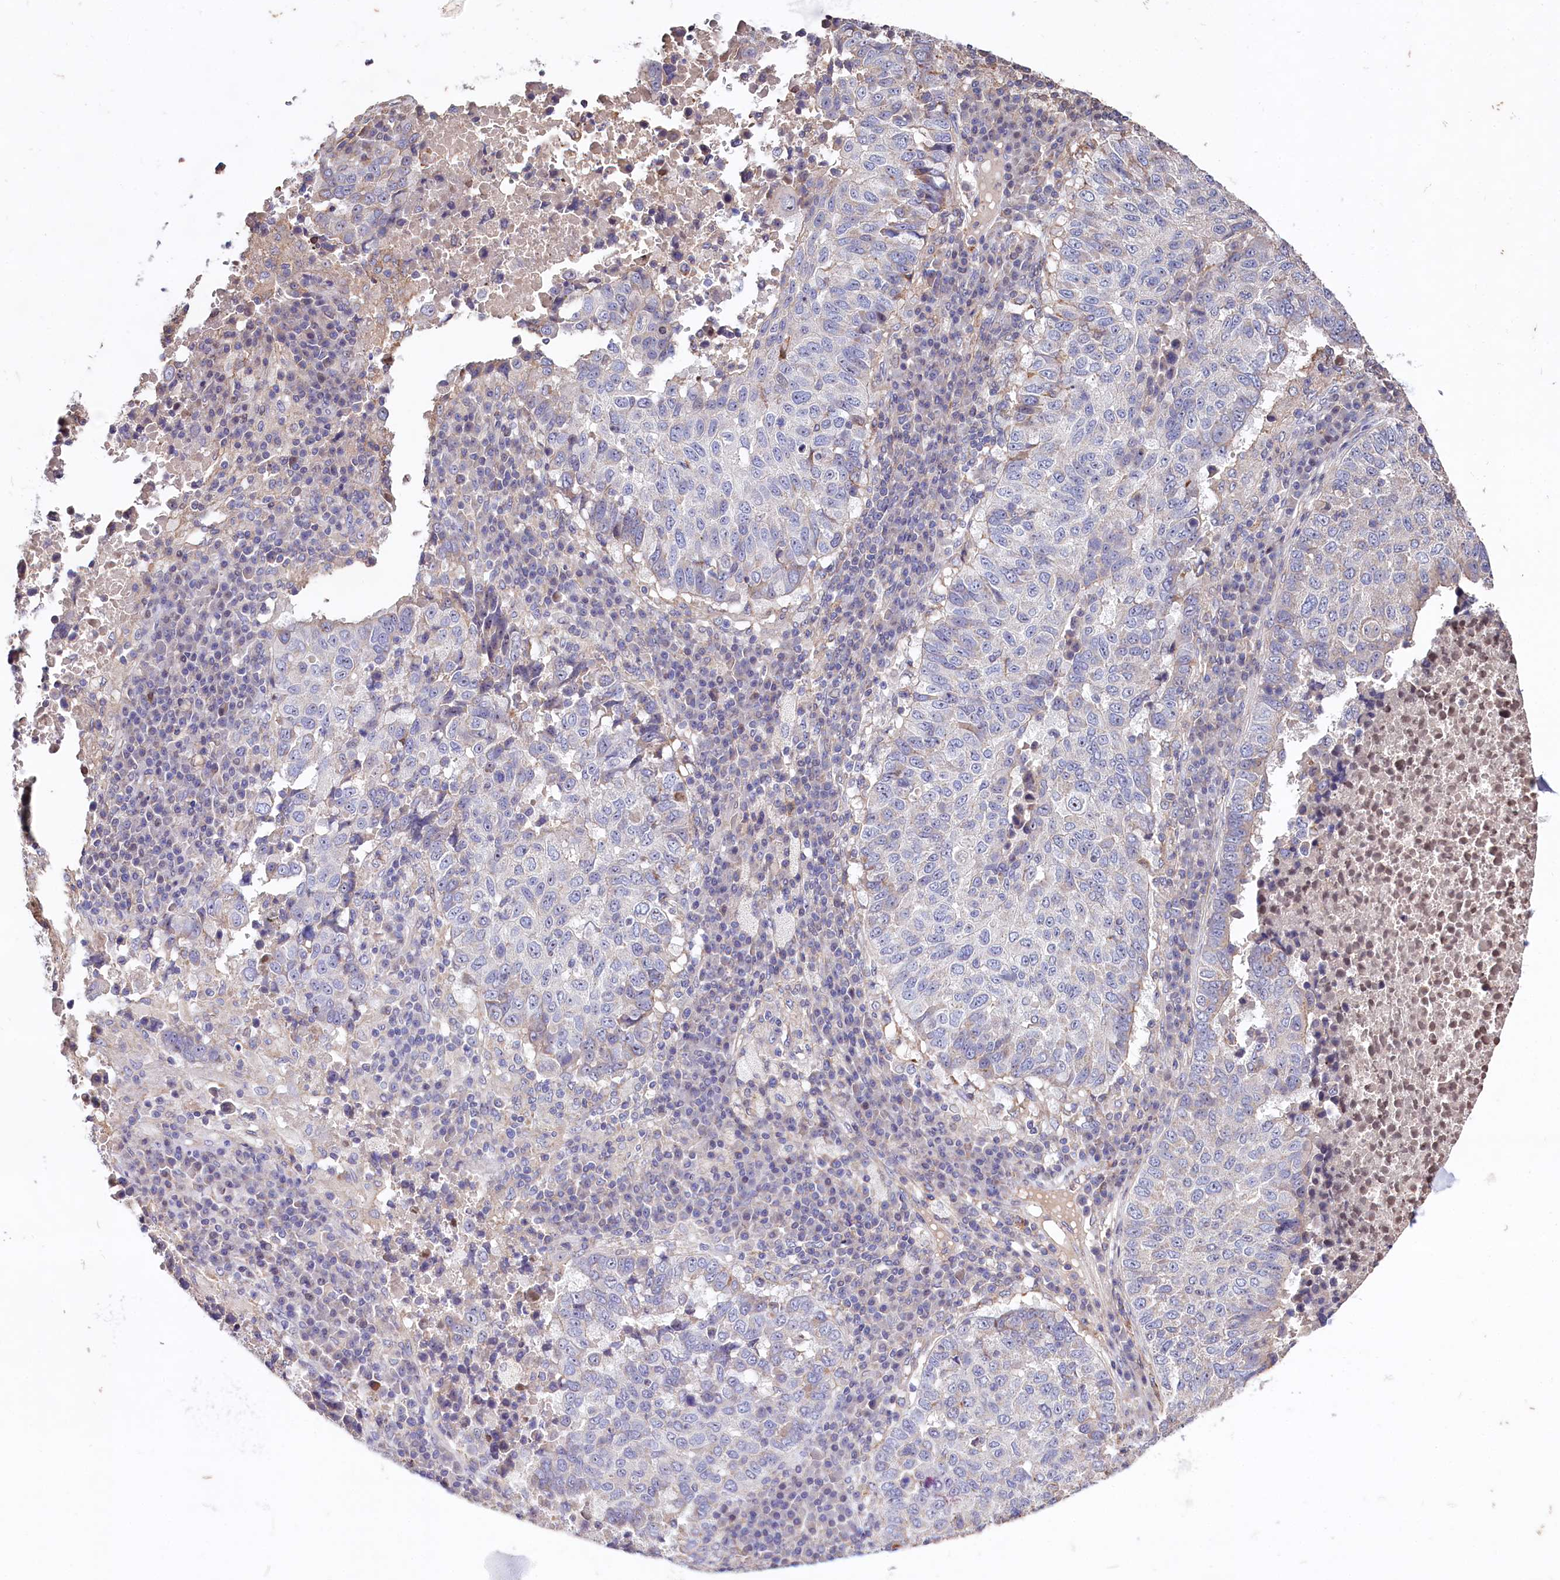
{"staining": {"intensity": "negative", "quantity": "none", "location": "none"}, "tissue": "lung cancer", "cell_type": "Tumor cells", "image_type": "cancer", "snomed": [{"axis": "morphology", "description": "Squamous cell carcinoma, NOS"}, {"axis": "topography", "description": "Lung"}], "caption": "DAB immunohistochemical staining of human squamous cell carcinoma (lung) shows no significant positivity in tumor cells.", "gene": "RPUSD3", "patient": {"sex": "male", "age": 73}}